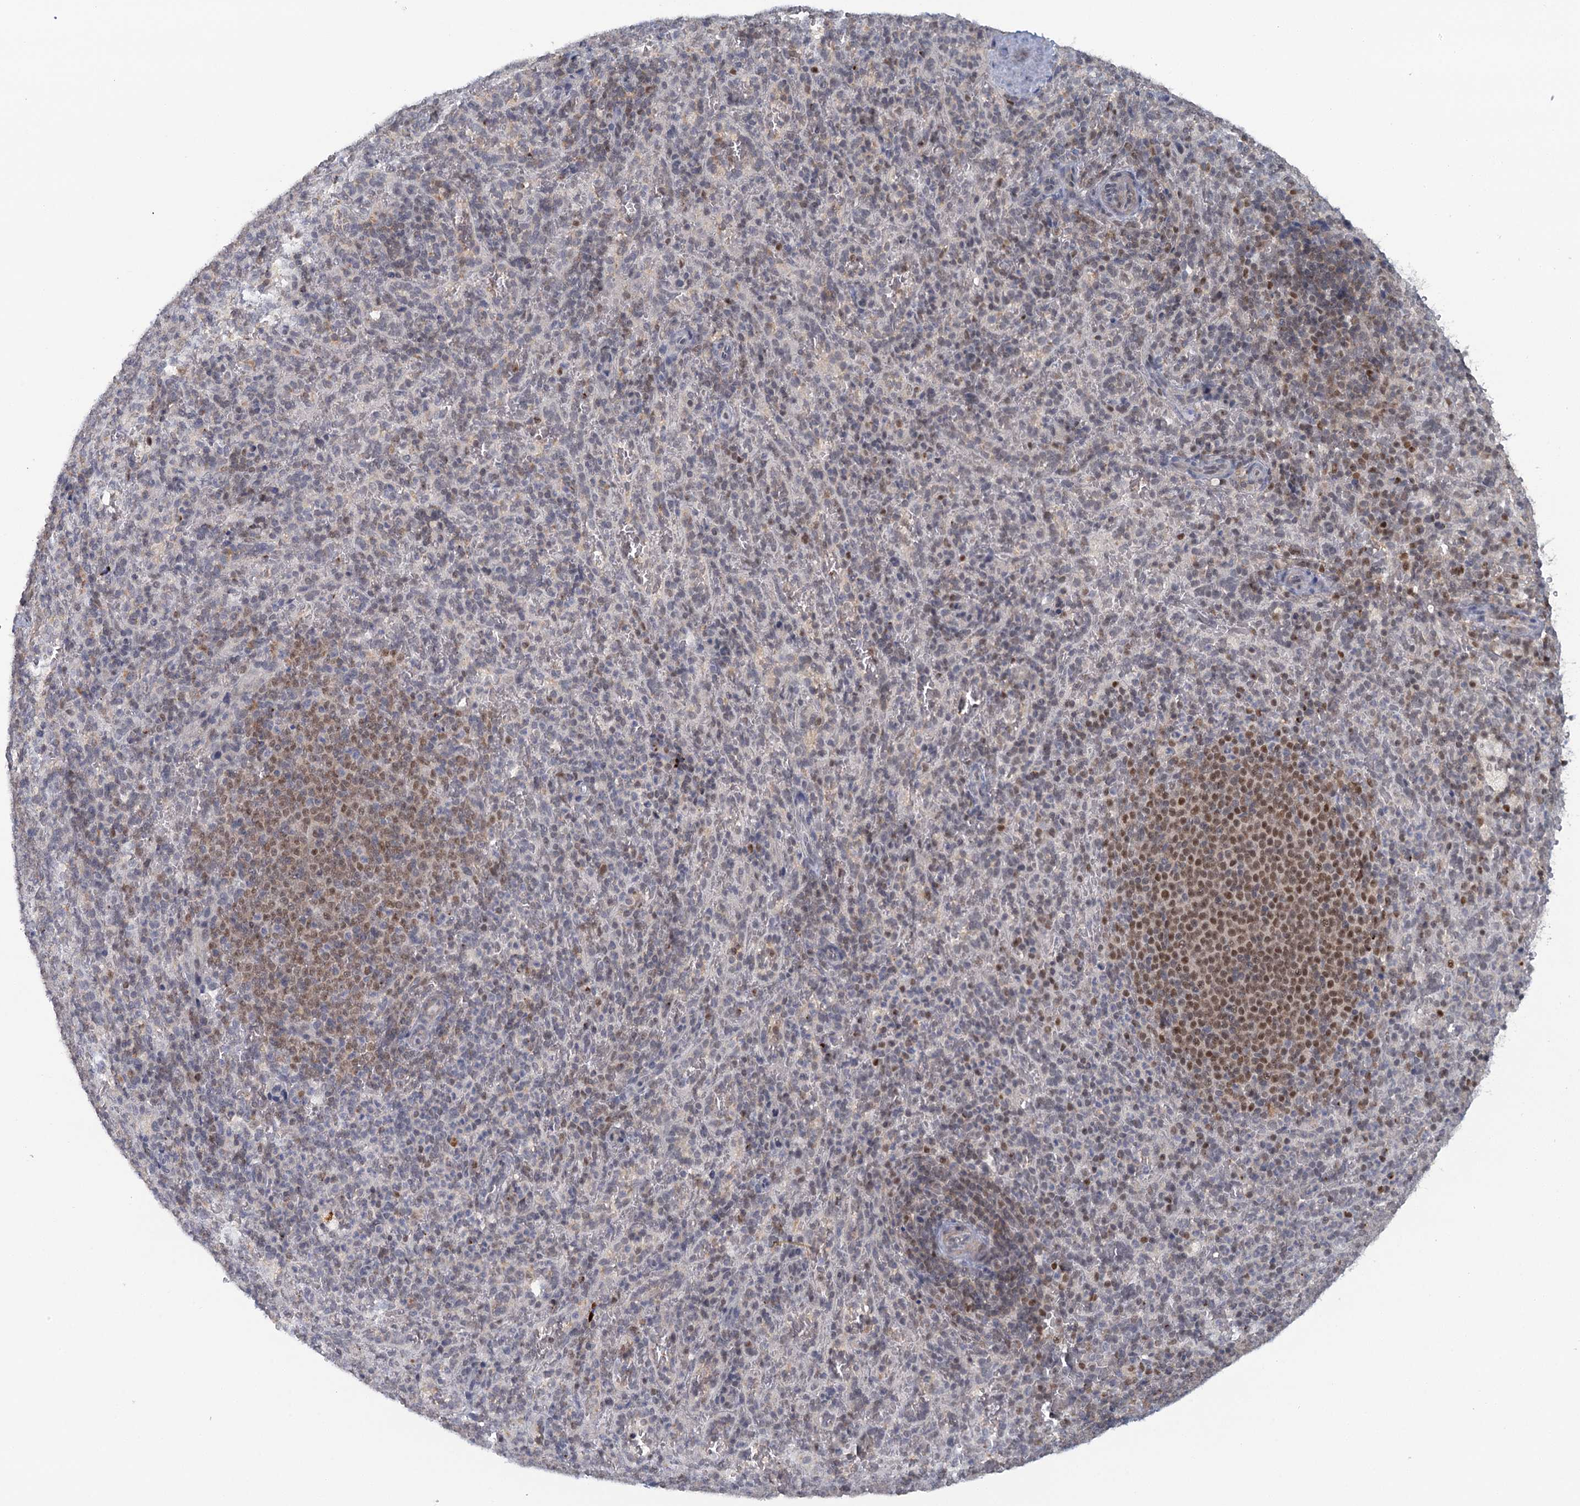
{"staining": {"intensity": "negative", "quantity": "none", "location": "none"}, "tissue": "spleen", "cell_type": "Cells in red pulp", "image_type": "normal", "snomed": [{"axis": "morphology", "description": "Normal tissue, NOS"}, {"axis": "topography", "description": "Spleen"}], "caption": "Micrograph shows no significant protein expression in cells in red pulp of benign spleen. (Brightfield microscopy of DAB immunohistochemistry at high magnification).", "gene": "GPATCH11", "patient": {"sex": "female", "age": 21}}